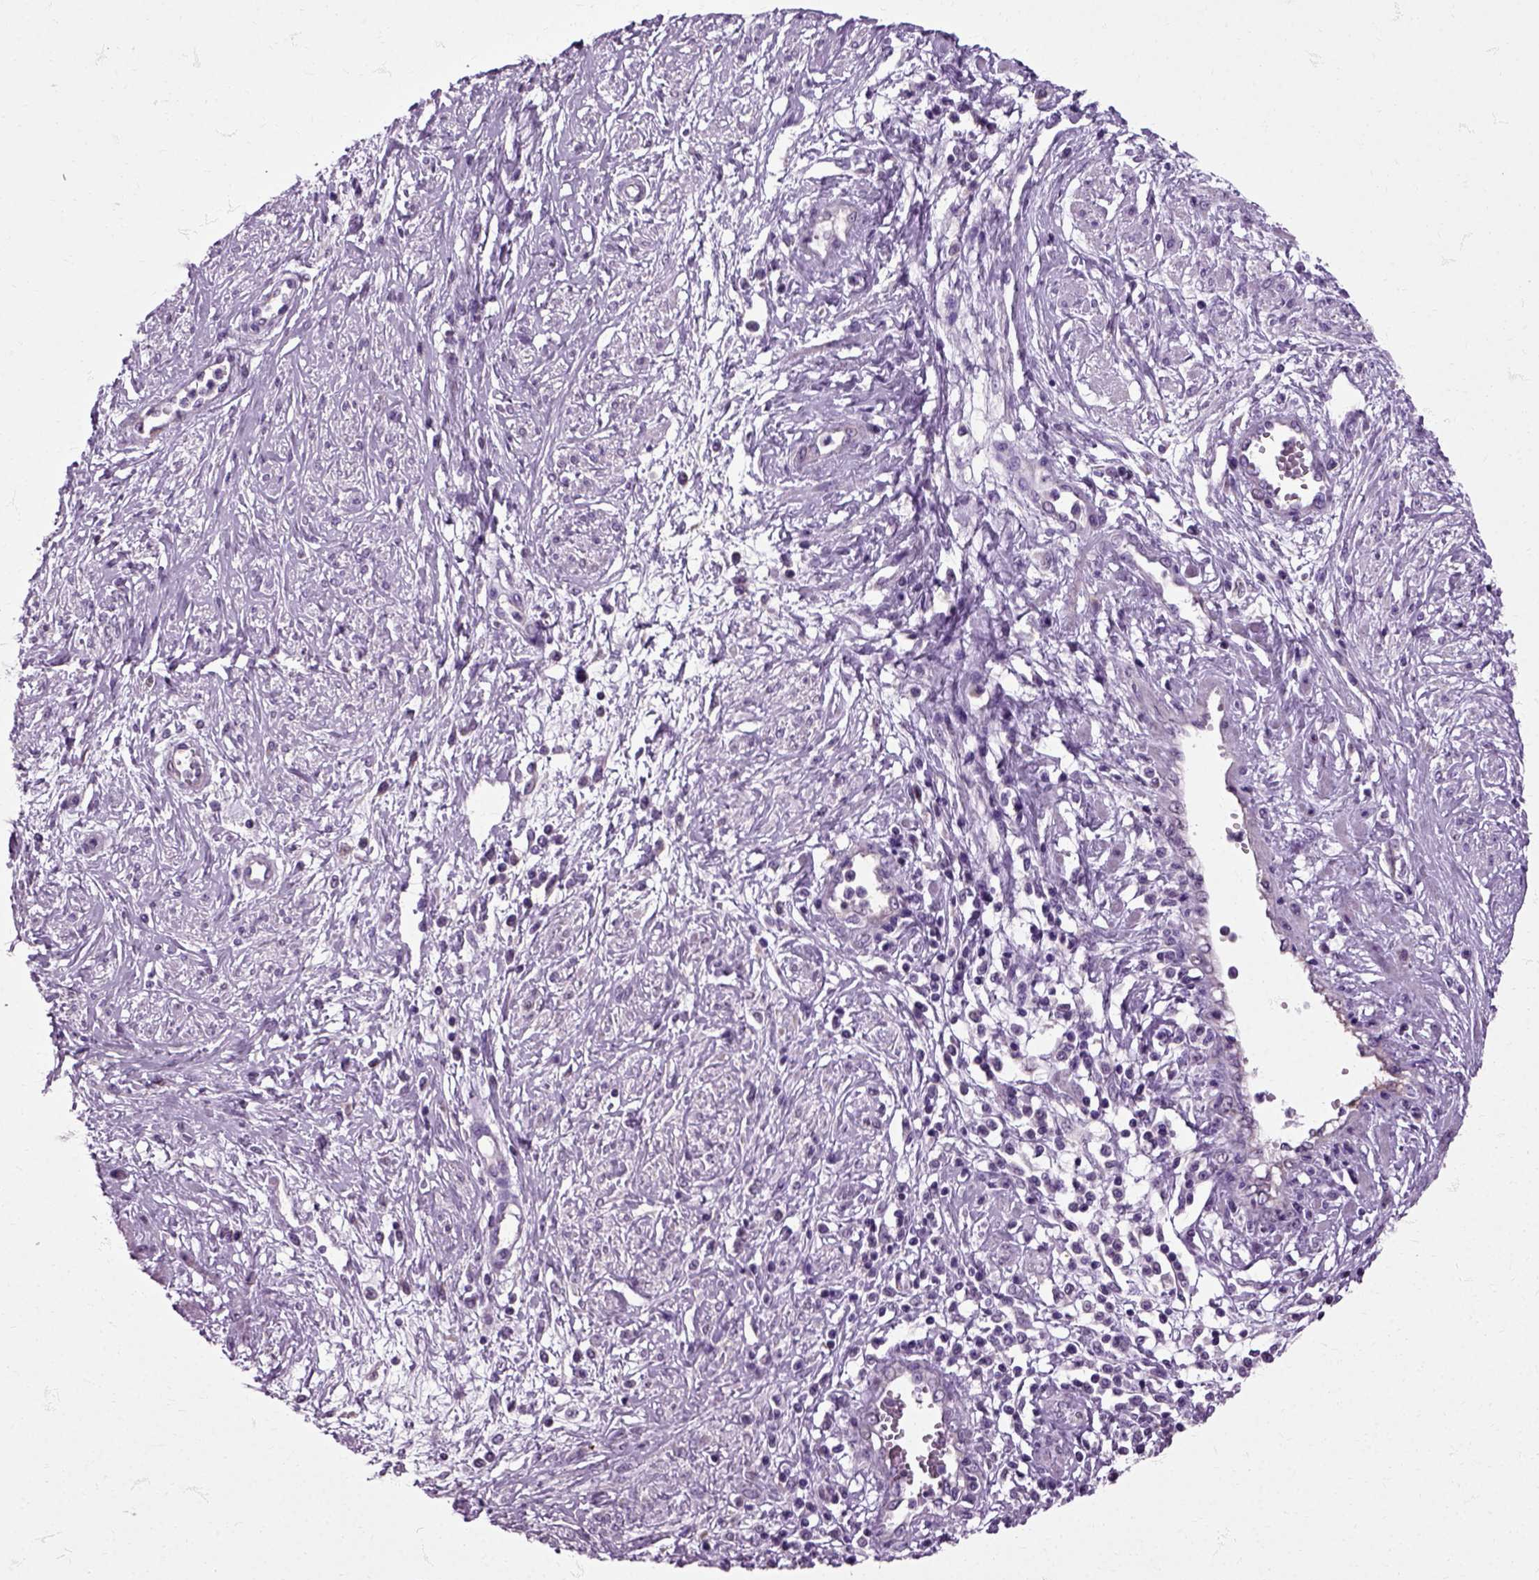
{"staining": {"intensity": "negative", "quantity": "none", "location": "none"}, "tissue": "cervical cancer", "cell_type": "Tumor cells", "image_type": "cancer", "snomed": [{"axis": "morphology", "description": "Squamous cell carcinoma, NOS"}, {"axis": "topography", "description": "Cervix"}], "caption": "IHC photomicrograph of neoplastic tissue: squamous cell carcinoma (cervical) stained with DAB demonstrates no significant protein expression in tumor cells. (Brightfield microscopy of DAB (3,3'-diaminobenzidine) immunohistochemistry at high magnification).", "gene": "HSPA2", "patient": {"sex": "female", "age": 34}}